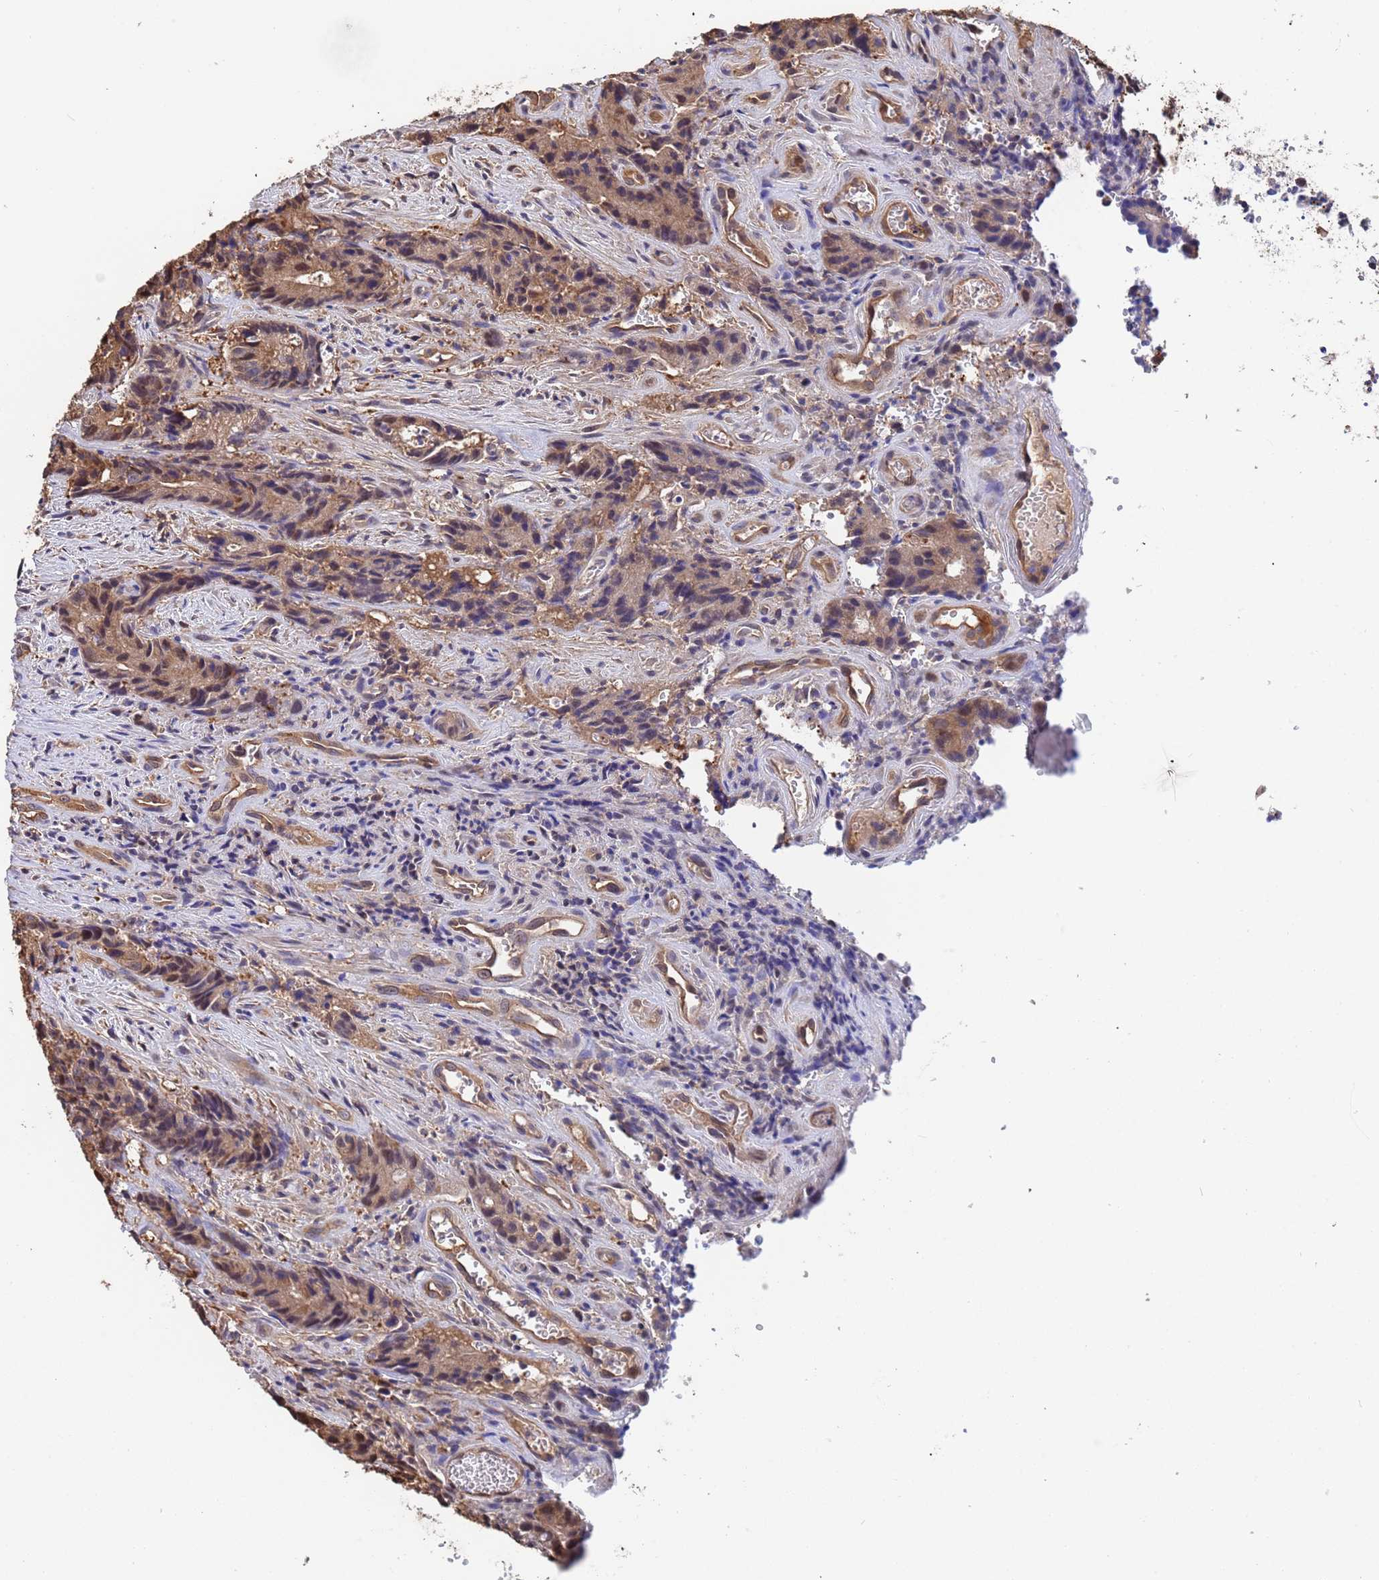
{"staining": {"intensity": "moderate", "quantity": ">75%", "location": "cytoplasmic/membranous"}, "tissue": "colorectal cancer", "cell_type": "Tumor cells", "image_type": "cancer", "snomed": [{"axis": "morphology", "description": "Adenocarcinoma, NOS"}, {"axis": "topography", "description": "Colon"}], "caption": "Protein expression analysis of human colorectal adenocarcinoma reveals moderate cytoplasmic/membranous staining in approximately >75% of tumor cells. (Stains: DAB in brown, nuclei in blue, Microscopy: brightfield microscopy at high magnification).", "gene": "FAM25A", "patient": {"sex": "female", "age": 57}}